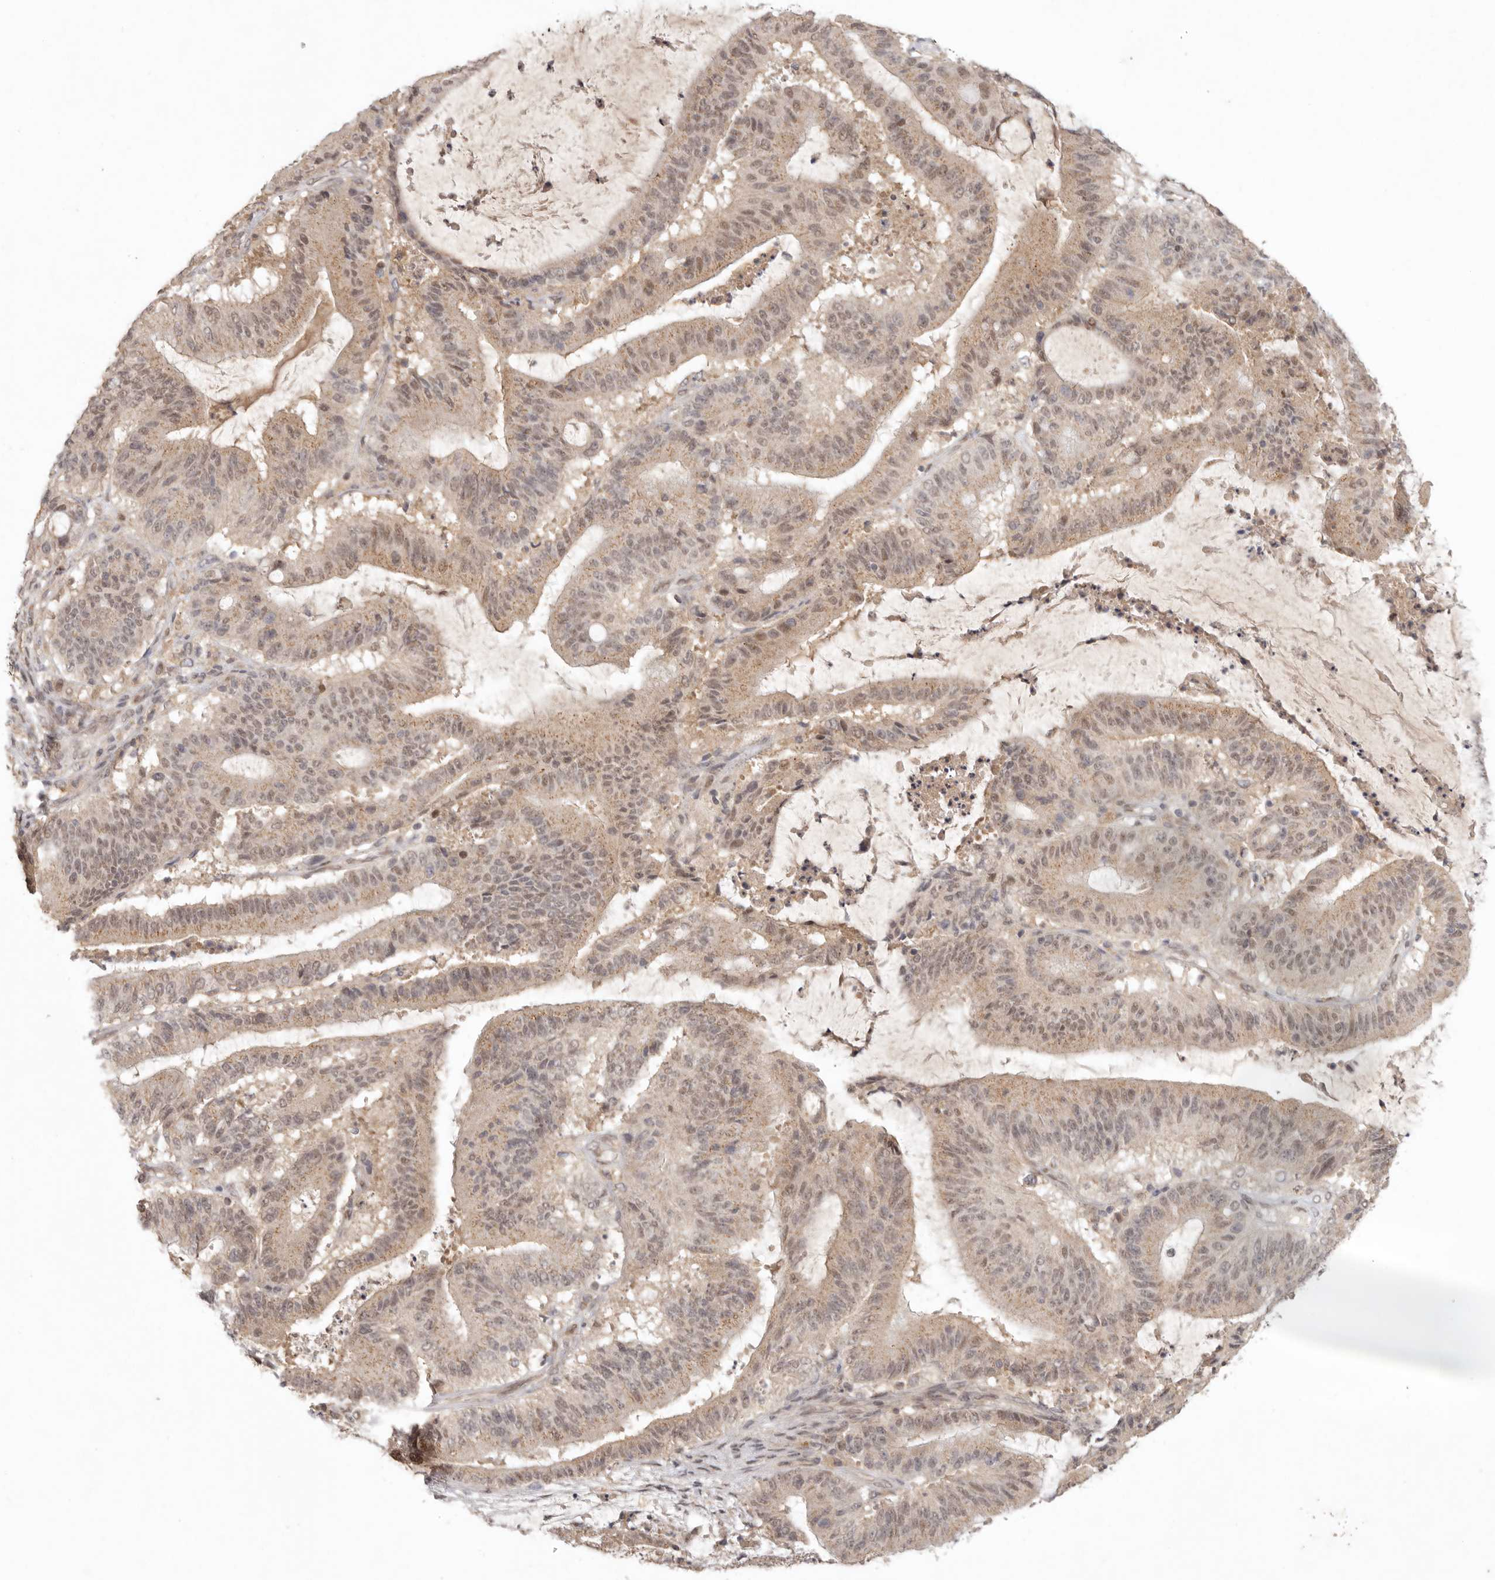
{"staining": {"intensity": "weak", "quantity": ">75%", "location": "cytoplasmic/membranous,nuclear"}, "tissue": "liver cancer", "cell_type": "Tumor cells", "image_type": "cancer", "snomed": [{"axis": "morphology", "description": "Normal tissue, NOS"}, {"axis": "morphology", "description": "Cholangiocarcinoma"}, {"axis": "topography", "description": "Liver"}, {"axis": "topography", "description": "Peripheral nerve tissue"}], "caption": "A high-resolution photomicrograph shows immunohistochemistry staining of cholangiocarcinoma (liver), which shows weak cytoplasmic/membranous and nuclear expression in approximately >75% of tumor cells.", "gene": "LRRC75A", "patient": {"sex": "female", "age": 73}}